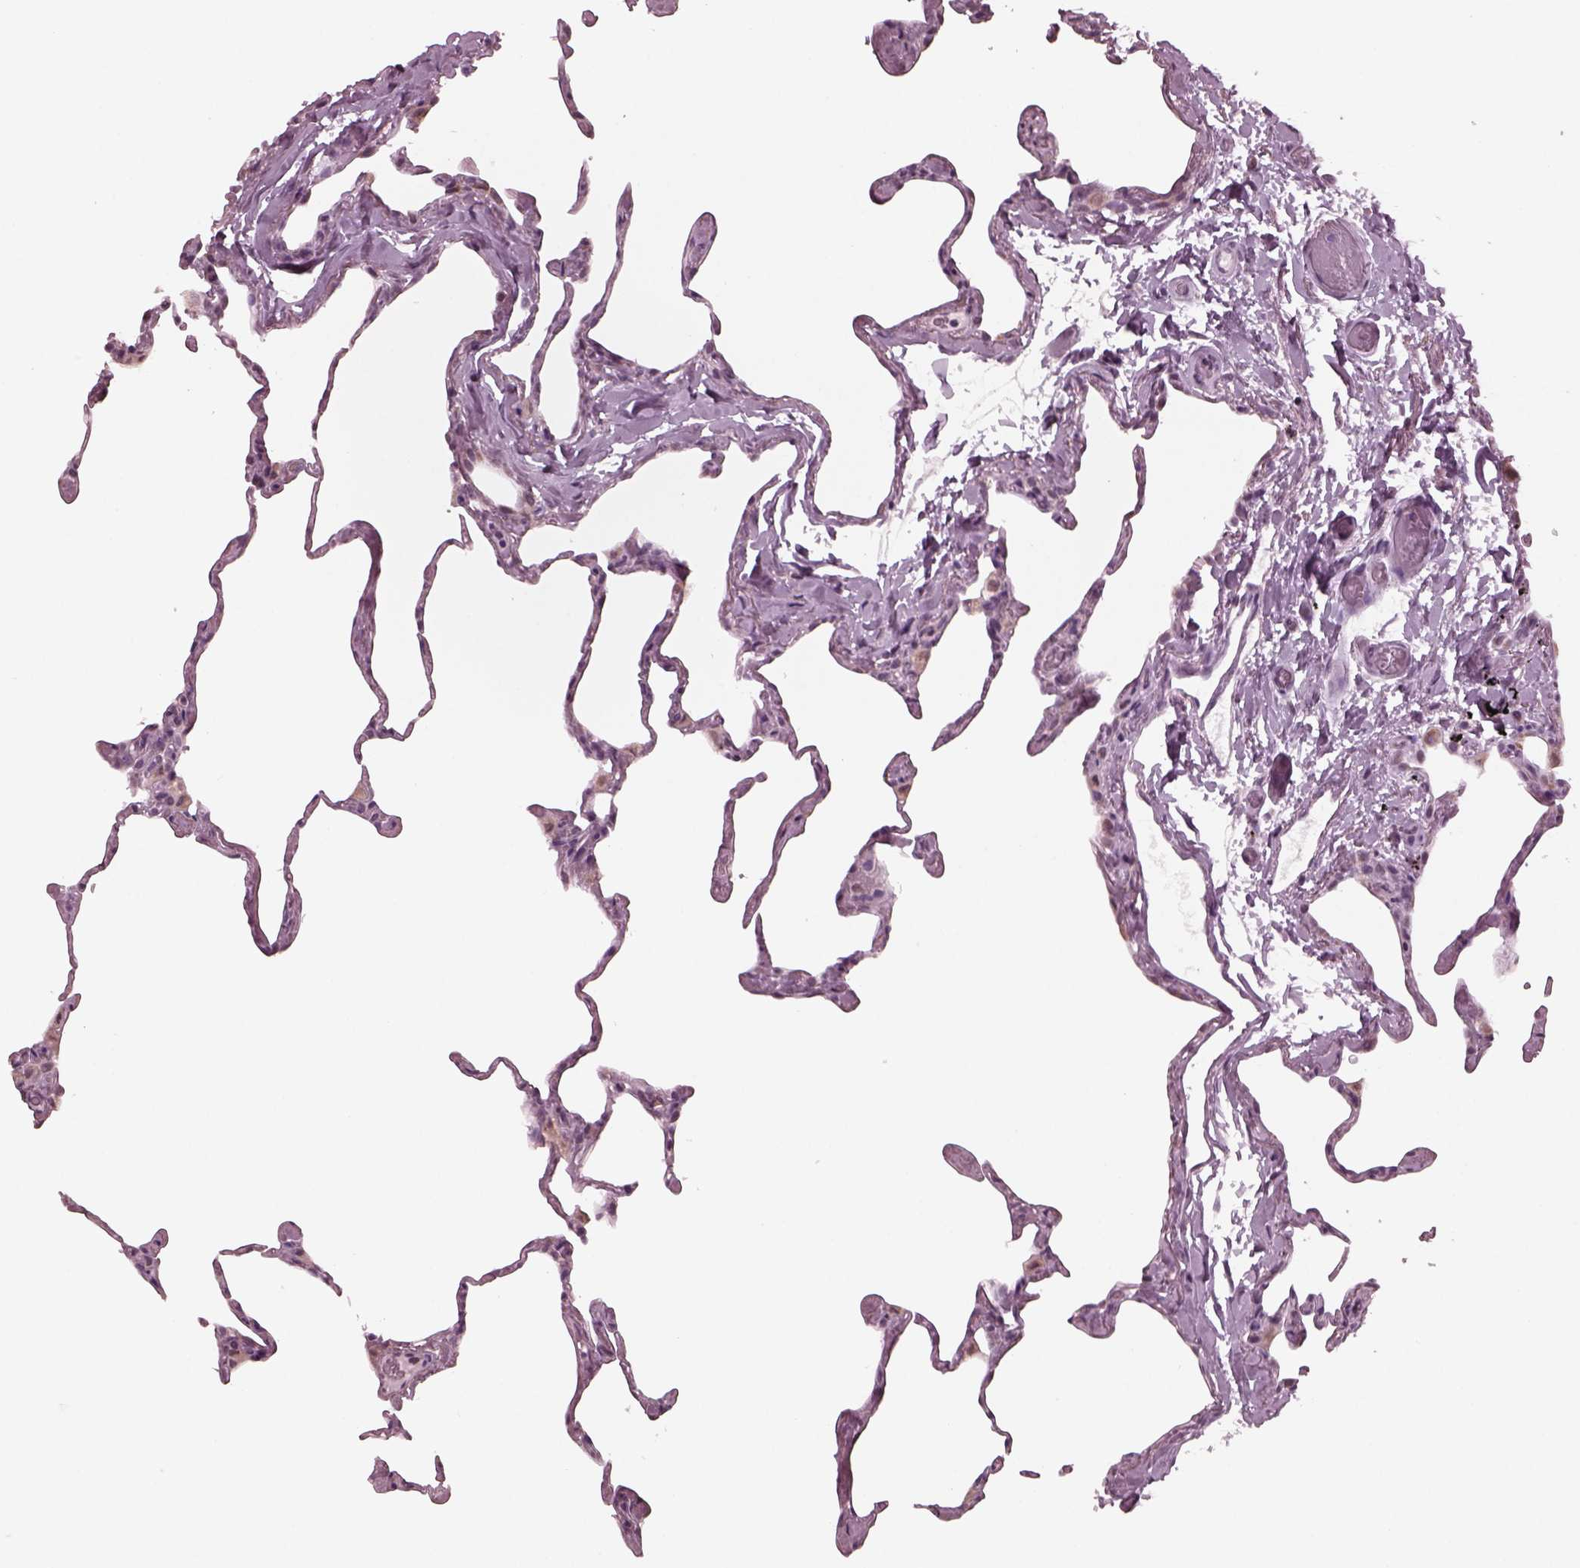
{"staining": {"intensity": "negative", "quantity": "none", "location": "none"}, "tissue": "lung", "cell_type": "Alveolar cells", "image_type": "normal", "snomed": [{"axis": "morphology", "description": "Normal tissue, NOS"}, {"axis": "topography", "description": "Lung"}], "caption": "This is a histopathology image of immunohistochemistry staining of unremarkable lung, which shows no staining in alveolar cells.", "gene": "CELSR3", "patient": {"sex": "male", "age": 65}}